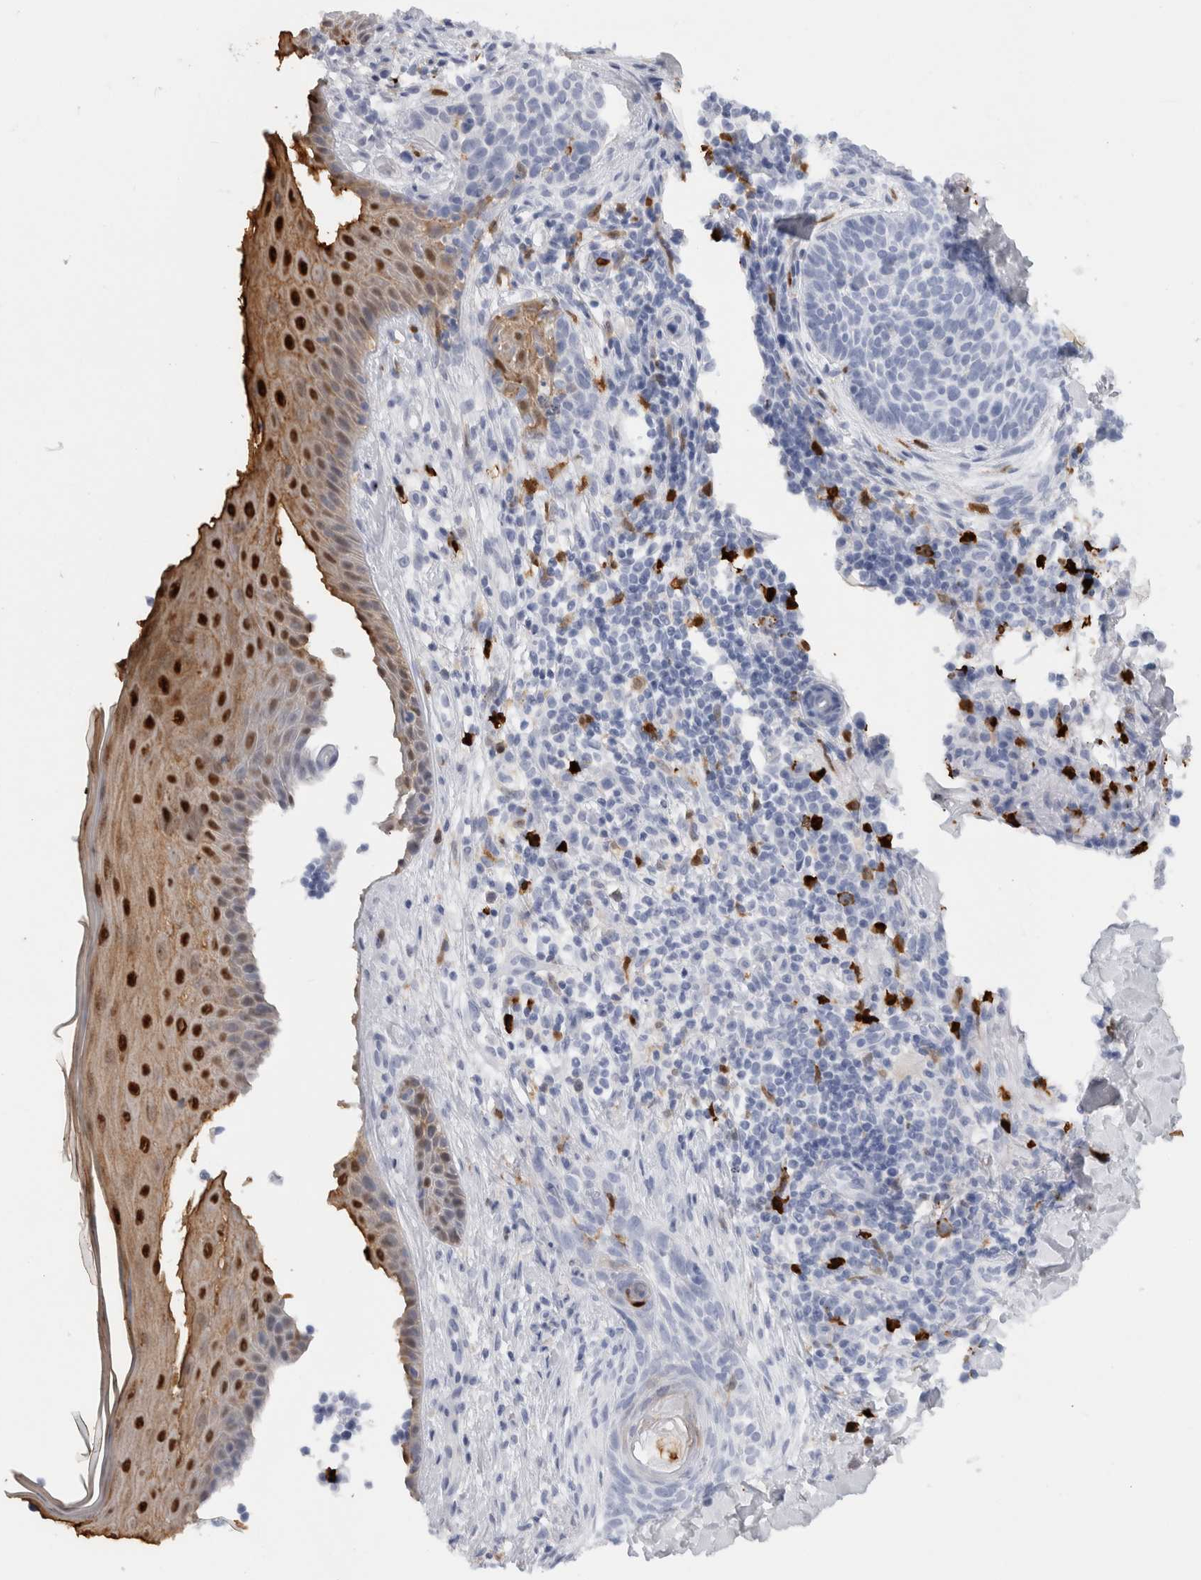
{"staining": {"intensity": "negative", "quantity": "none", "location": "none"}, "tissue": "skin cancer", "cell_type": "Tumor cells", "image_type": "cancer", "snomed": [{"axis": "morphology", "description": "Normal tissue, NOS"}, {"axis": "morphology", "description": "Basal cell carcinoma"}, {"axis": "topography", "description": "Skin"}], "caption": "Immunohistochemistry of human skin cancer shows no expression in tumor cells.", "gene": "S100A8", "patient": {"sex": "male", "age": 67}}